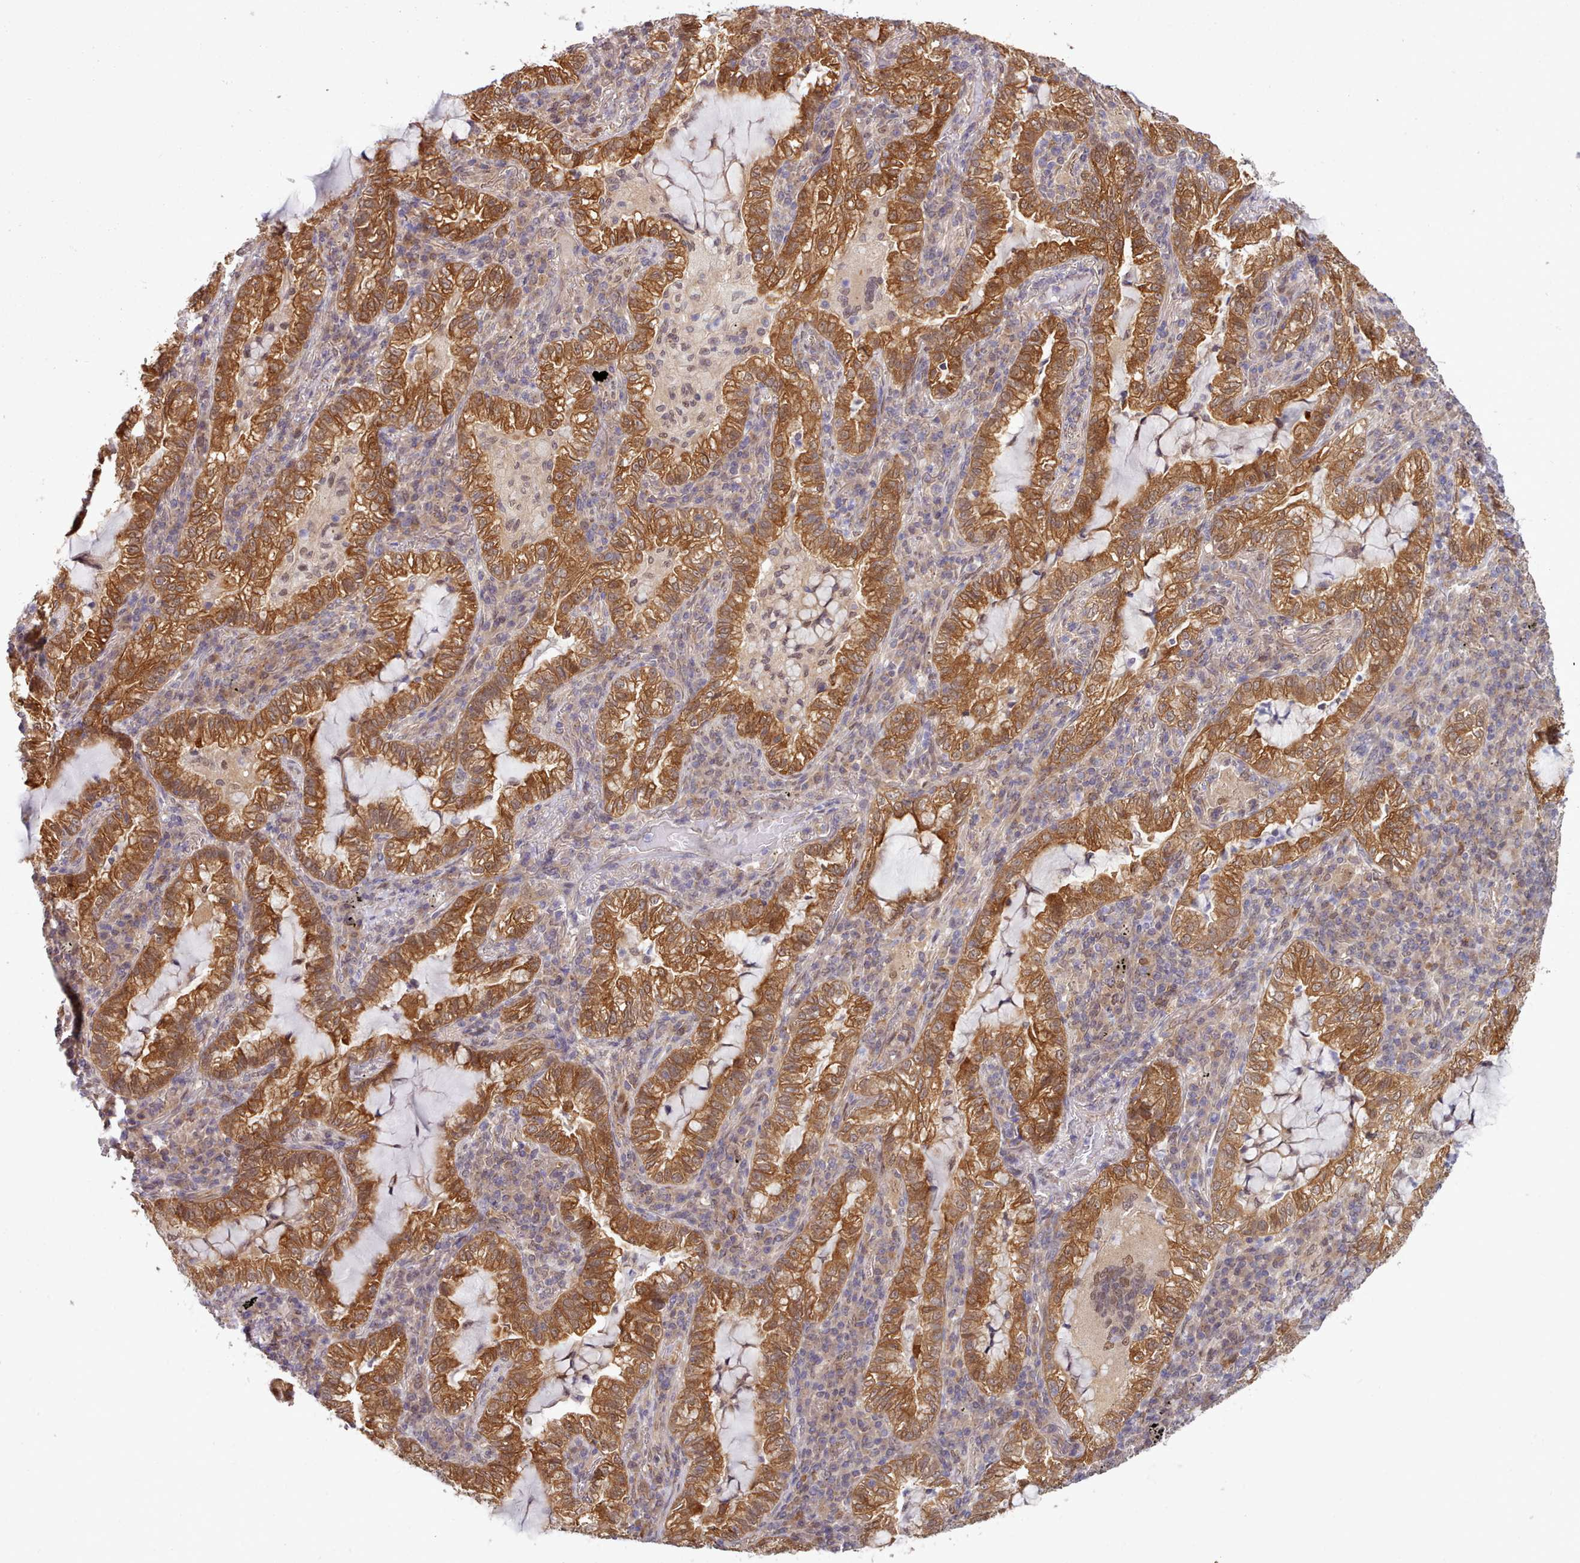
{"staining": {"intensity": "strong", "quantity": ">75%", "location": "cytoplasmic/membranous,nuclear"}, "tissue": "lung cancer", "cell_type": "Tumor cells", "image_type": "cancer", "snomed": [{"axis": "morphology", "description": "Adenocarcinoma, NOS"}, {"axis": "topography", "description": "Lung"}], "caption": "Strong cytoplasmic/membranous and nuclear expression is present in about >75% of tumor cells in lung cancer.", "gene": "CES3", "patient": {"sex": "female", "age": 73}}